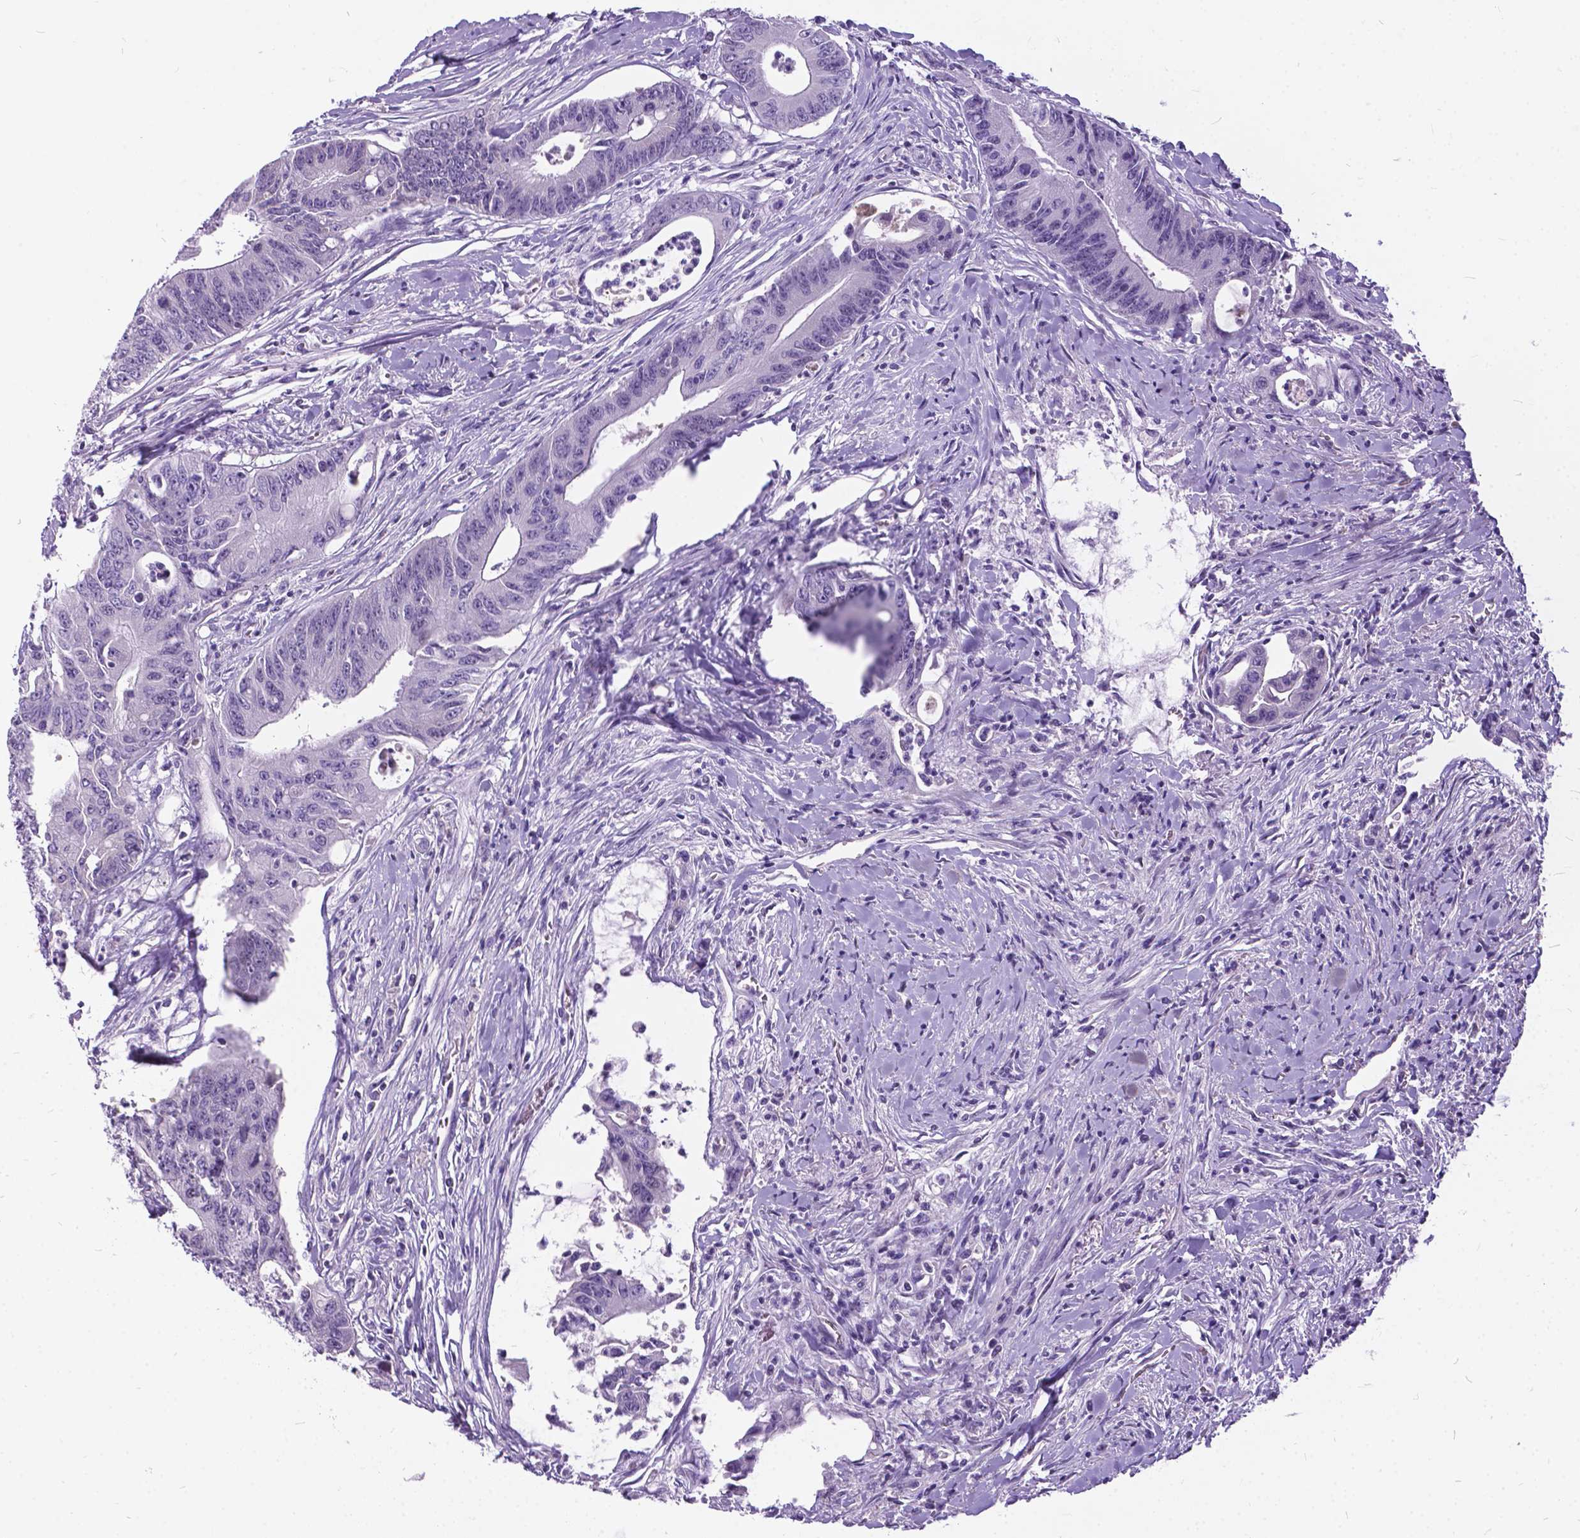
{"staining": {"intensity": "negative", "quantity": "none", "location": "none"}, "tissue": "colorectal cancer", "cell_type": "Tumor cells", "image_type": "cancer", "snomed": [{"axis": "morphology", "description": "Adenocarcinoma, NOS"}, {"axis": "topography", "description": "Rectum"}], "caption": "The immunohistochemistry image has no significant staining in tumor cells of colorectal adenocarcinoma tissue.", "gene": "BSND", "patient": {"sex": "male", "age": 59}}